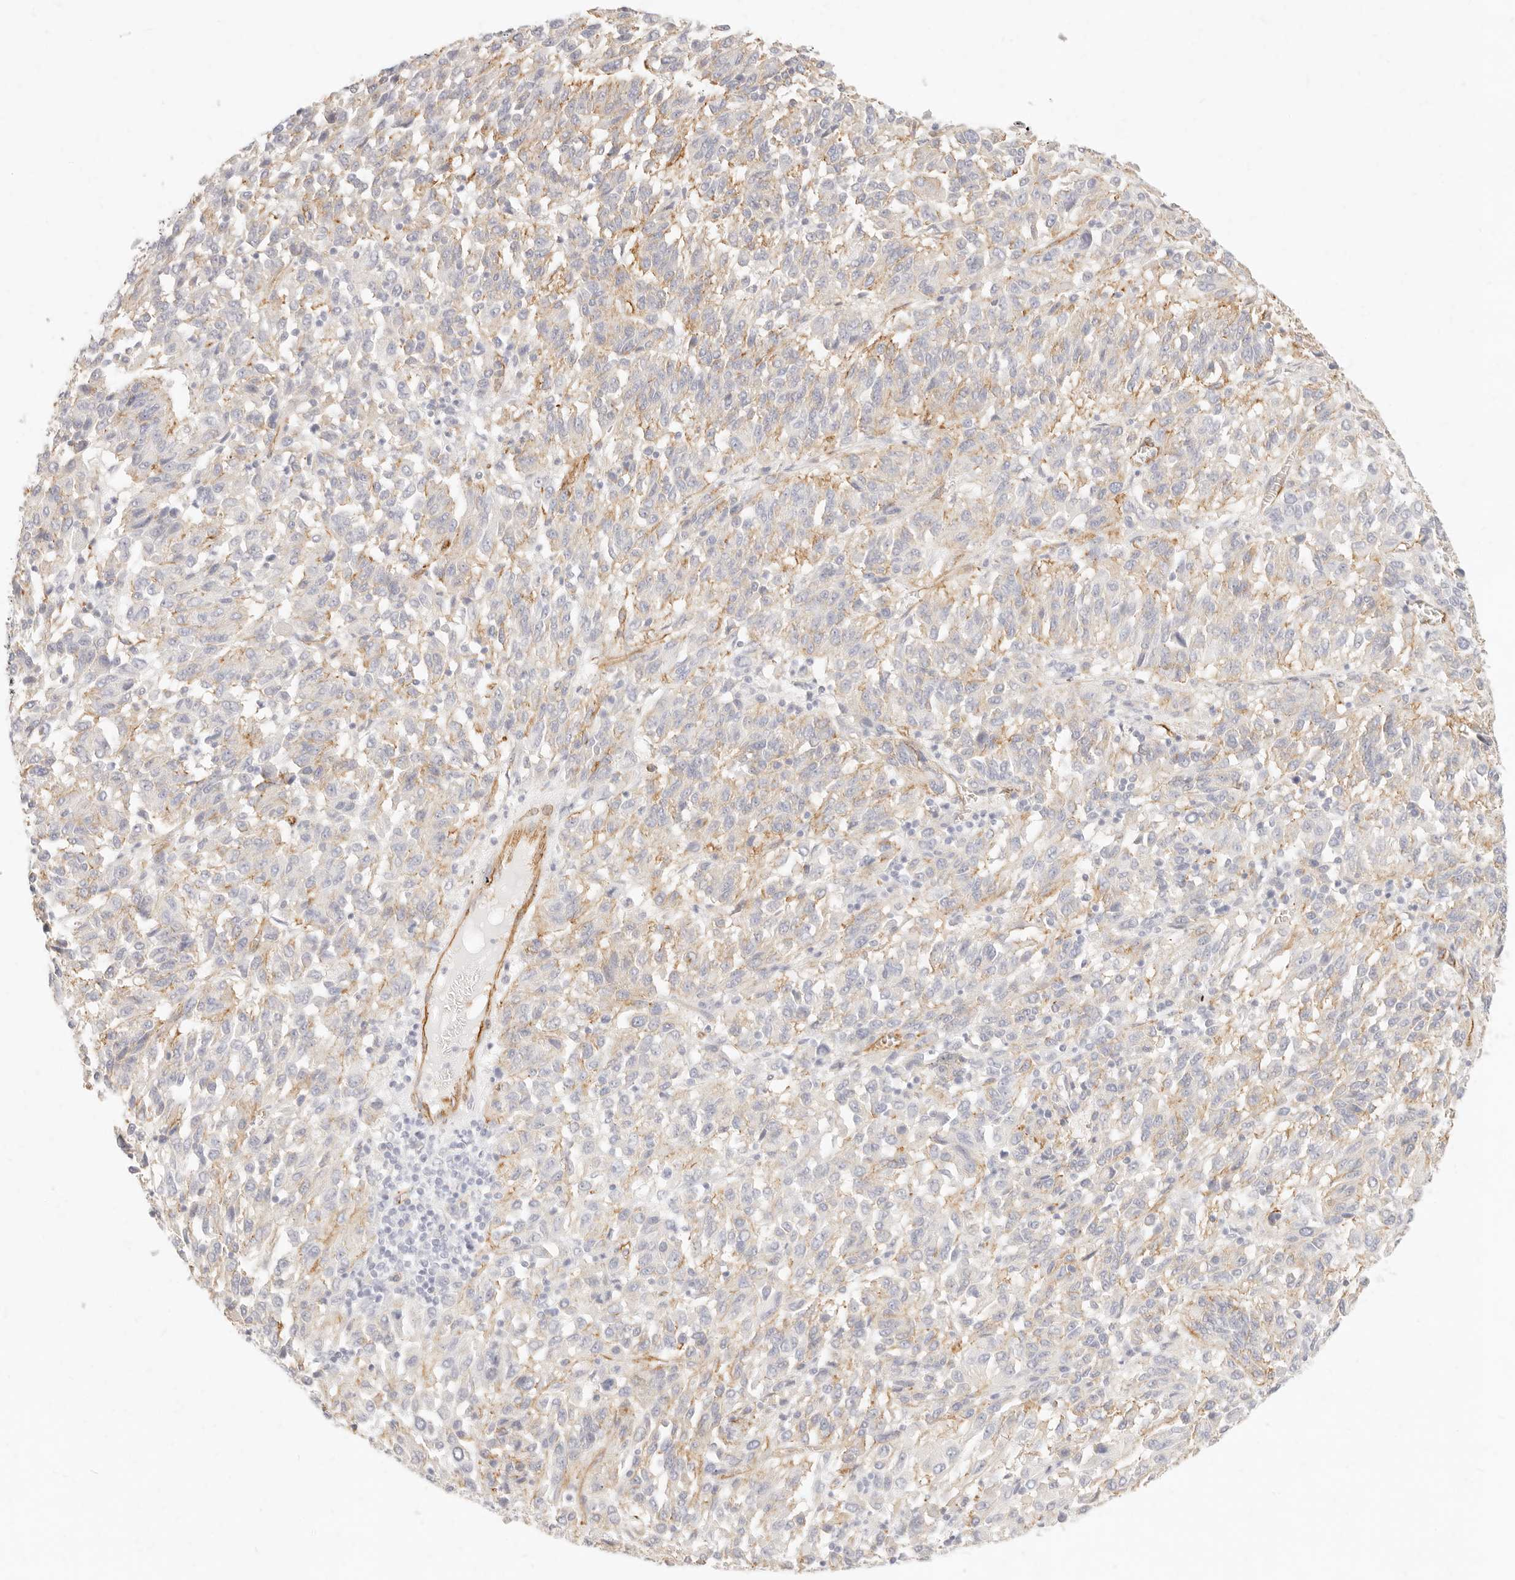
{"staining": {"intensity": "moderate", "quantity": "25%-75%", "location": "cytoplasmic/membranous"}, "tissue": "melanoma", "cell_type": "Tumor cells", "image_type": "cancer", "snomed": [{"axis": "morphology", "description": "Malignant melanoma, Metastatic site"}, {"axis": "topography", "description": "Lung"}], "caption": "Immunohistochemistry photomicrograph of neoplastic tissue: human malignant melanoma (metastatic site) stained using immunohistochemistry (IHC) reveals medium levels of moderate protein expression localized specifically in the cytoplasmic/membranous of tumor cells, appearing as a cytoplasmic/membranous brown color.", "gene": "NUS1", "patient": {"sex": "male", "age": 64}}